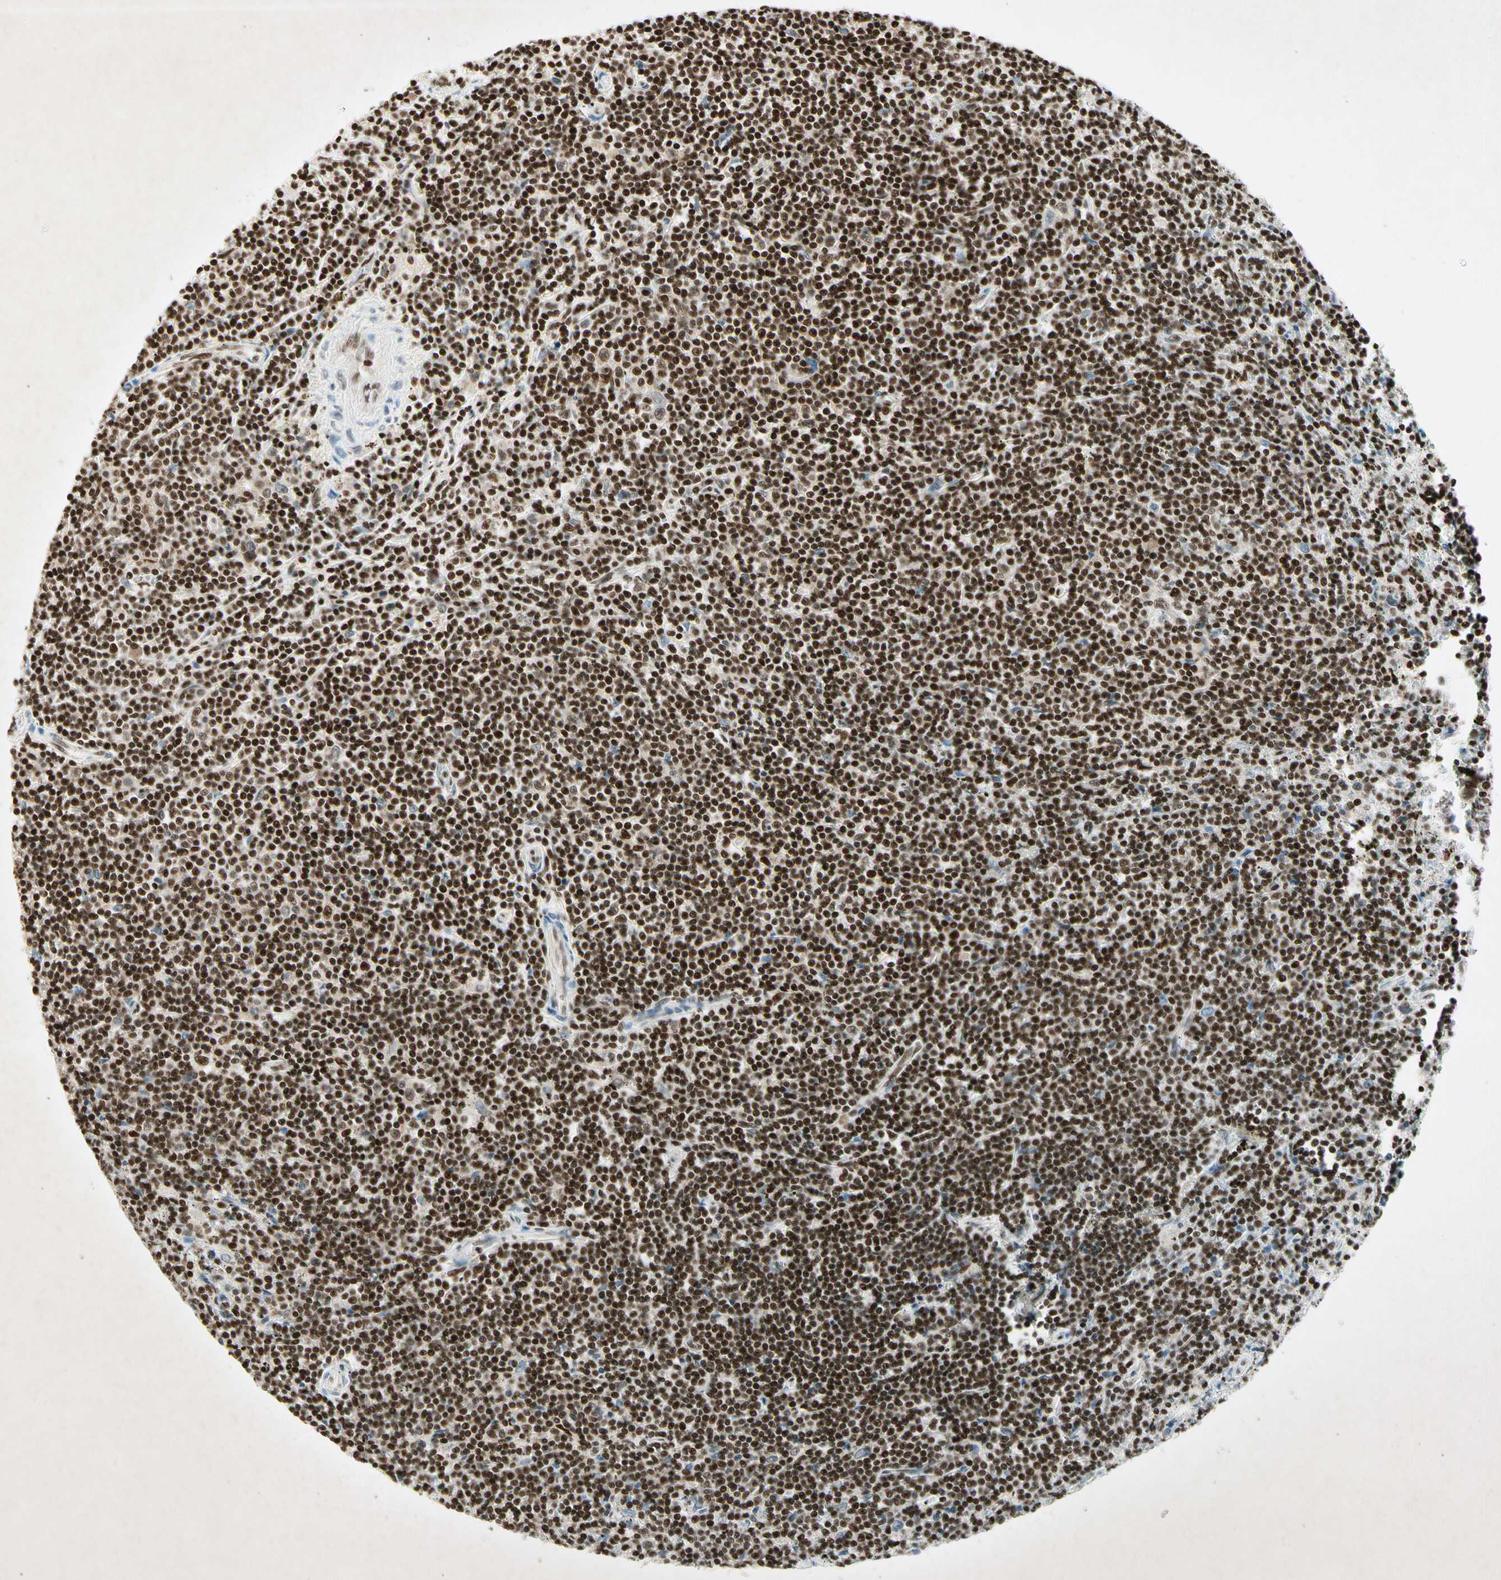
{"staining": {"intensity": "strong", "quantity": ">75%", "location": "nuclear"}, "tissue": "lymphoma", "cell_type": "Tumor cells", "image_type": "cancer", "snomed": [{"axis": "morphology", "description": "Malignant lymphoma, non-Hodgkin's type, Low grade"}, {"axis": "topography", "description": "Spleen"}], "caption": "Immunohistochemical staining of low-grade malignant lymphoma, non-Hodgkin's type demonstrates high levels of strong nuclear expression in approximately >75% of tumor cells. (DAB (3,3'-diaminobenzidine) IHC, brown staining for protein, blue staining for nuclei).", "gene": "RNF43", "patient": {"sex": "male", "age": 76}}